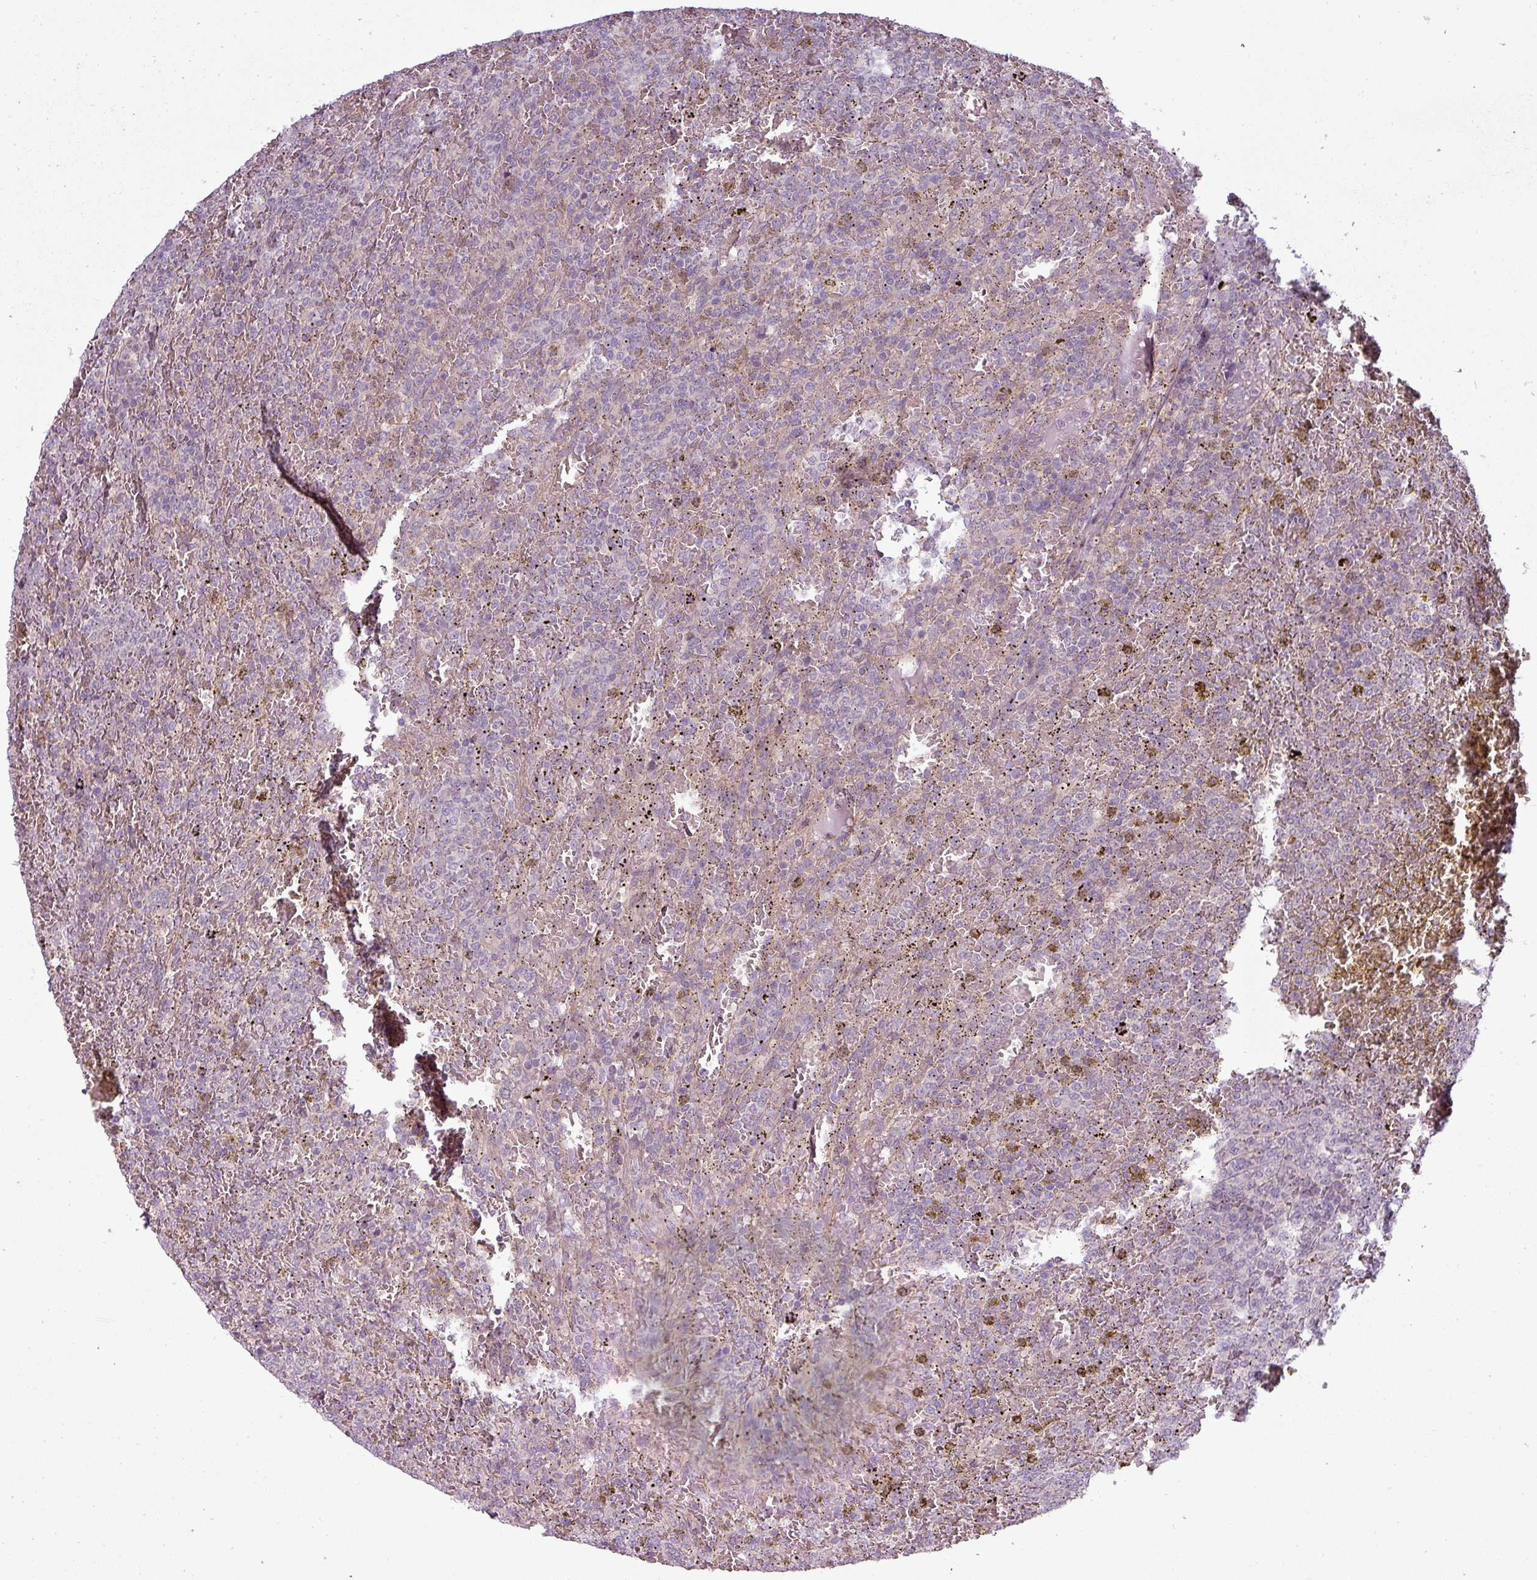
{"staining": {"intensity": "negative", "quantity": "none", "location": "none"}, "tissue": "lymphoma", "cell_type": "Tumor cells", "image_type": "cancer", "snomed": [{"axis": "morphology", "description": "Malignant lymphoma, non-Hodgkin's type, Low grade"}, {"axis": "topography", "description": "Spleen"}], "caption": "An IHC image of lymphoma is shown. There is no staining in tumor cells of lymphoma.", "gene": "SLC16A9", "patient": {"sex": "male", "age": 60}}